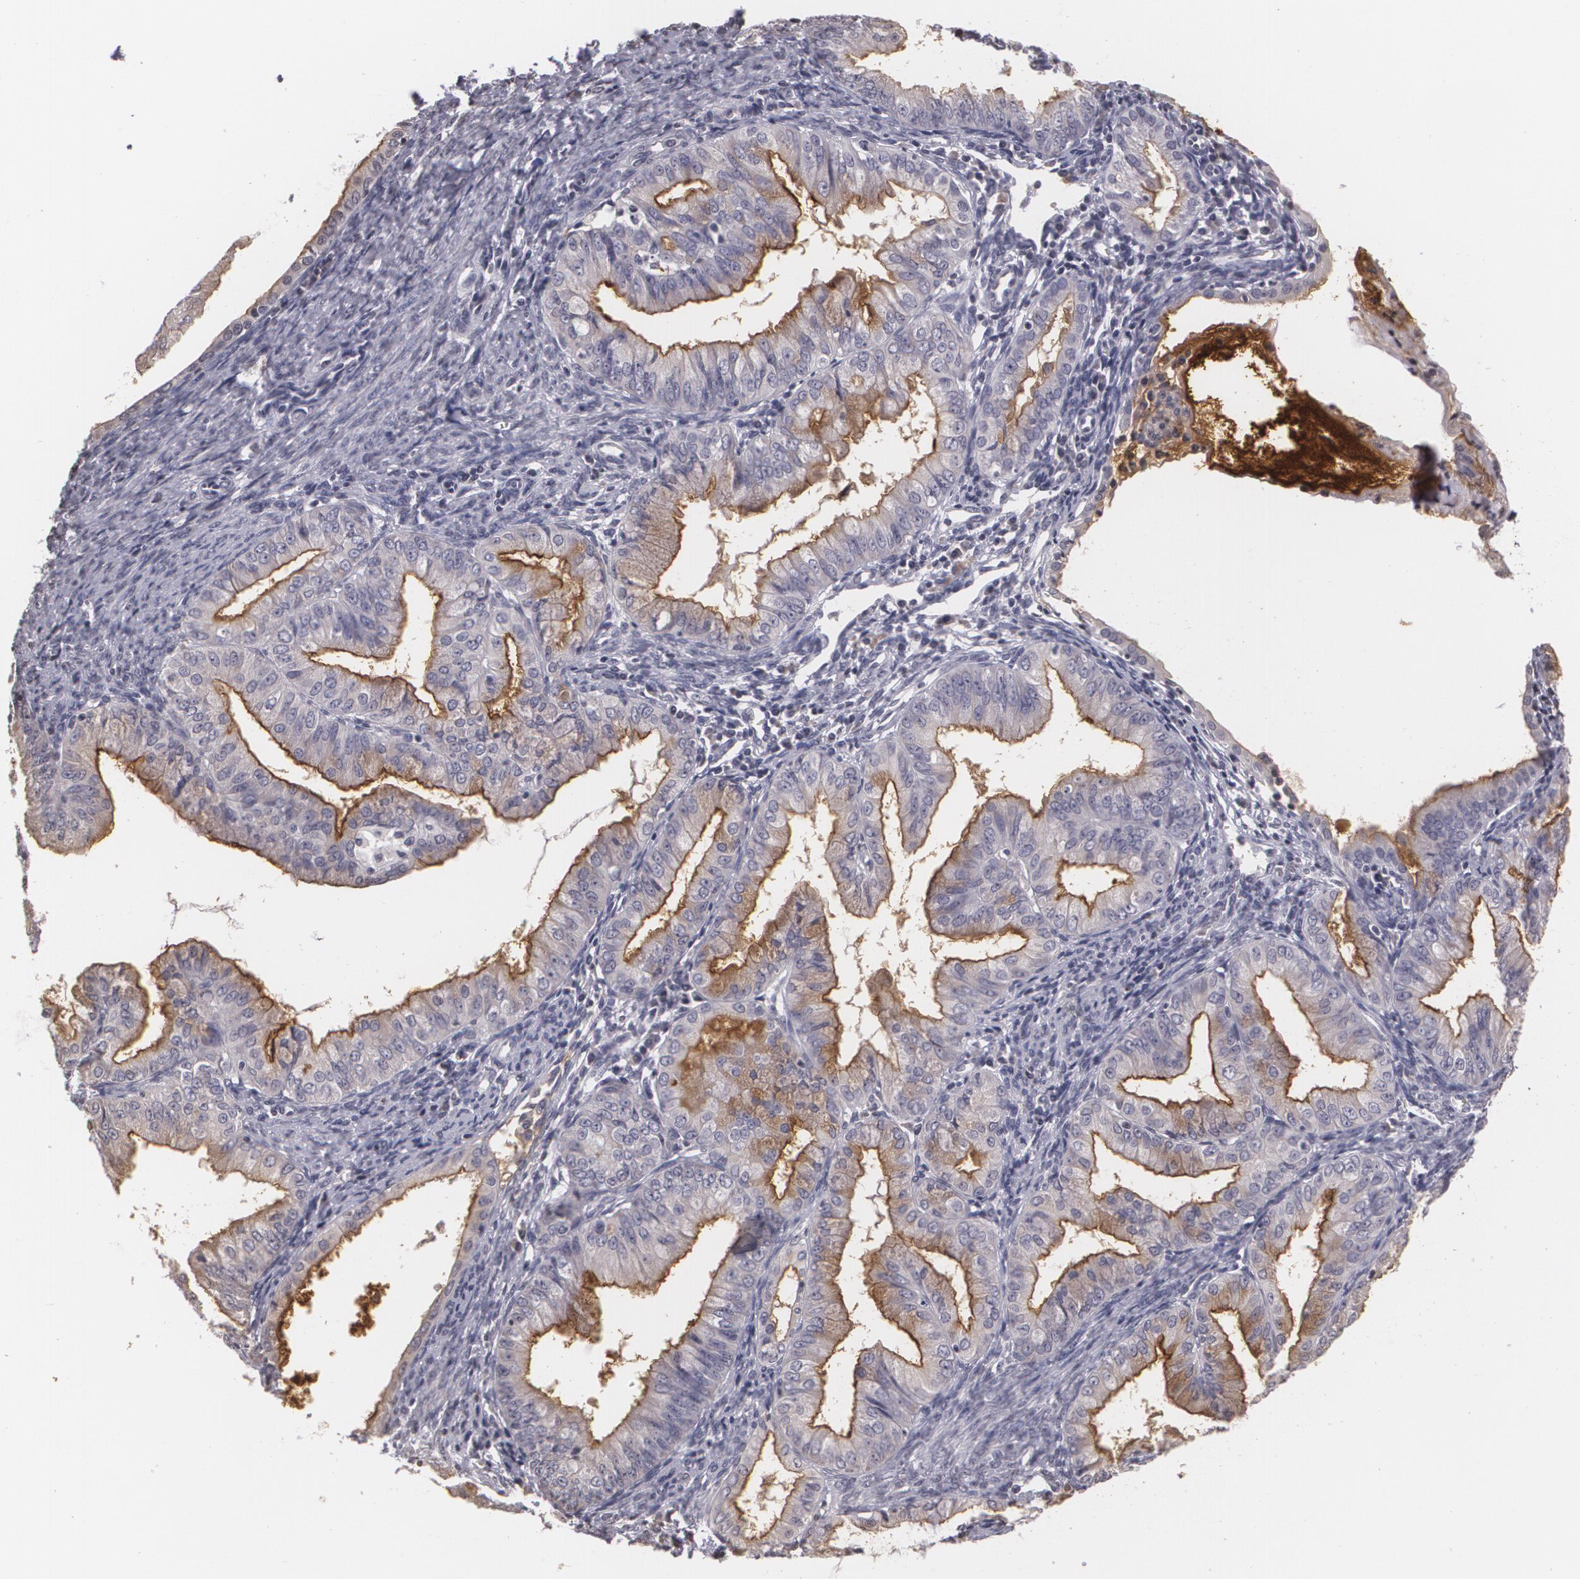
{"staining": {"intensity": "moderate", "quantity": ">75%", "location": "cytoplasmic/membranous"}, "tissue": "endometrial cancer", "cell_type": "Tumor cells", "image_type": "cancer", "snomed": [{"axis": "morphology", "description": "Adenocarcinoma, NOS"}, {"axis": "topography", "description": "Endometrium"}], "caption": "Immunohistochemical staining of human adenocarcinoma (endometrial) demonstrates medium levels of moderate cytoplasmic/membranous positivity in approximately >75% of tumor cells. (Stains: DAB (3,3'-diaminobenzidine) in brown, nuclei in blue, Microscopy: brightfield microscopy at high magnification).", "gene": "MUC1", "patient": {"sex": "female", "age": 76}}